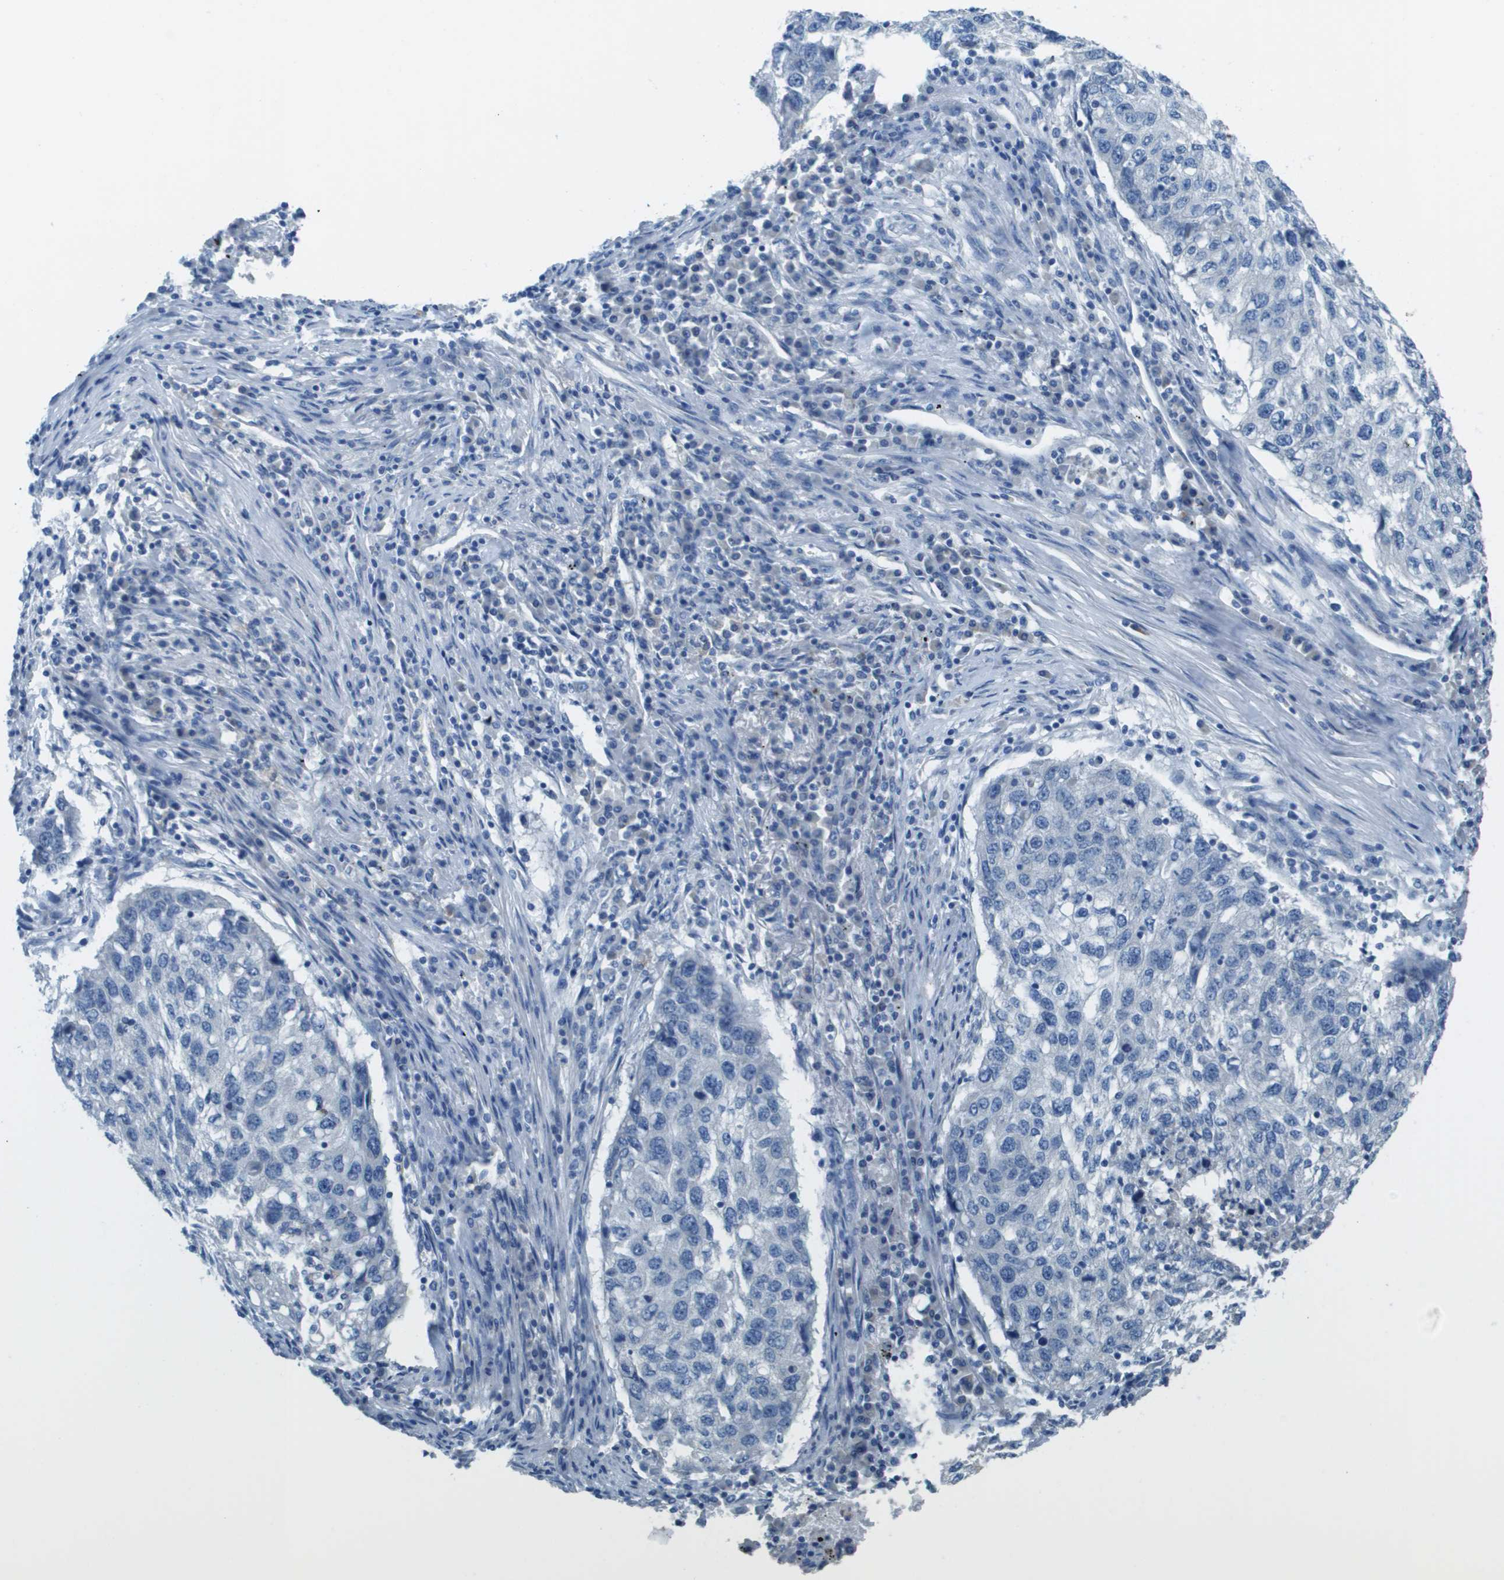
{"staining": {"intensity": "negative", "quantity": "none", "location": "none"}, "tissue": "lung cancer", "cell_type": "Tumor cells", "image_type": "cancer", "snomed": [{"axis": "morphology", "description": "Squamous cell carcinoma, NOS"}, {"axis": "topography", "description": "Lung"}], "caption": "Image shows no protein staining in tumor cells of lung cancer (squamous cell carcinoma) tissue.", "gene": "PTGDR2", "patient": {"sex": "female", "age": 63}}